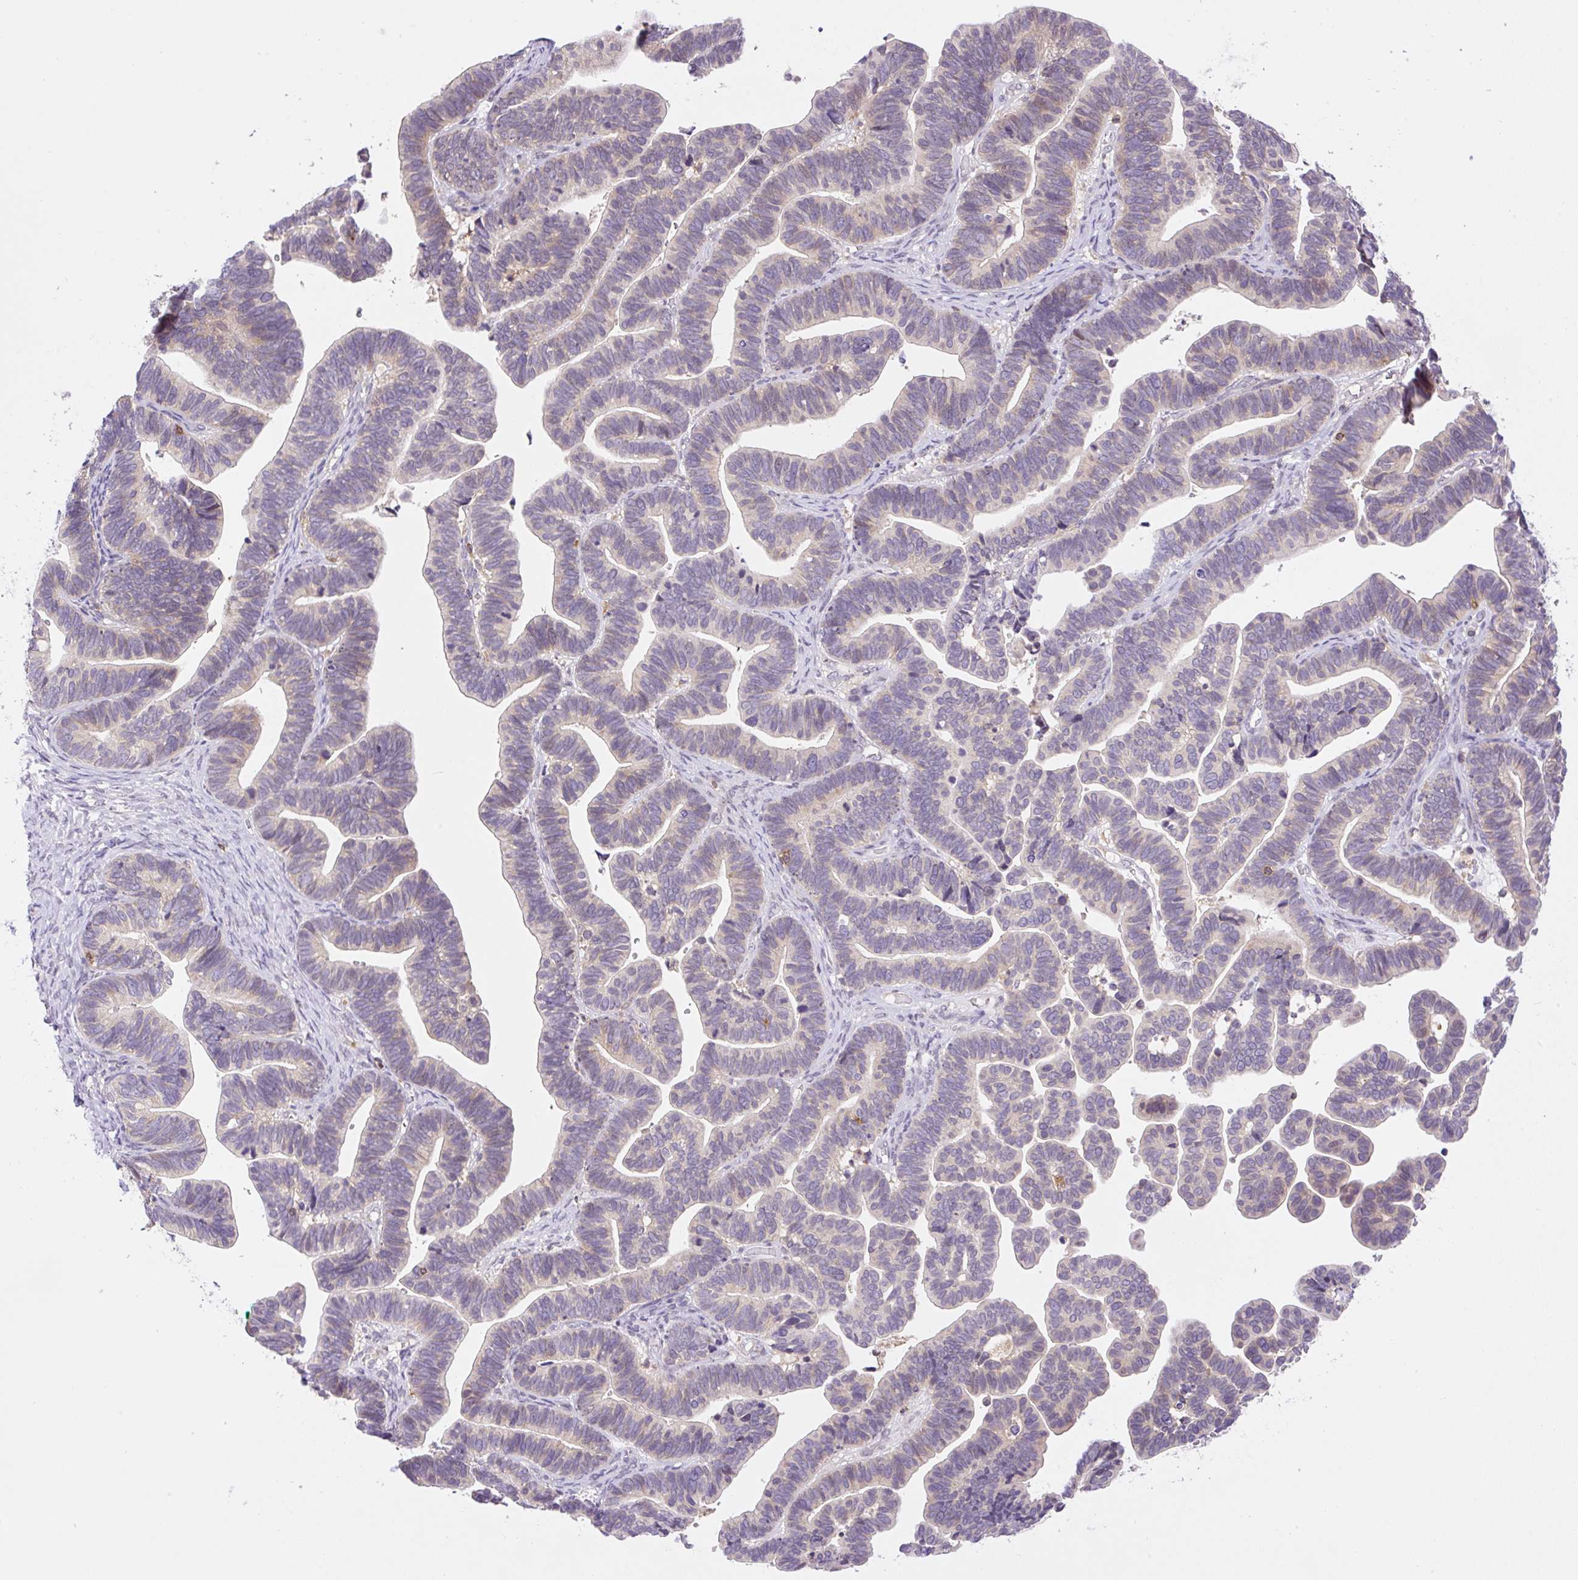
{"staining": {"intensity": "weak", "quantity": "<25%", "location": "cytoplasmic/membranous"}, "tissue": "ovarian cancer", "cell_type": "Tumor cells", "image_type": "cancer", "snomed": [{"axis": "morphology", "description": "Cystadenocarcinoma, serous, NOS"}, {"axis": "topography", "description": "Ovary"}], "caption": "Immunohistochemistry (IHC) of human ovarian cancer shows no staining in tumor cells.", "gene": "CARD11", "patient": {"sex": "female", "age": 56}}